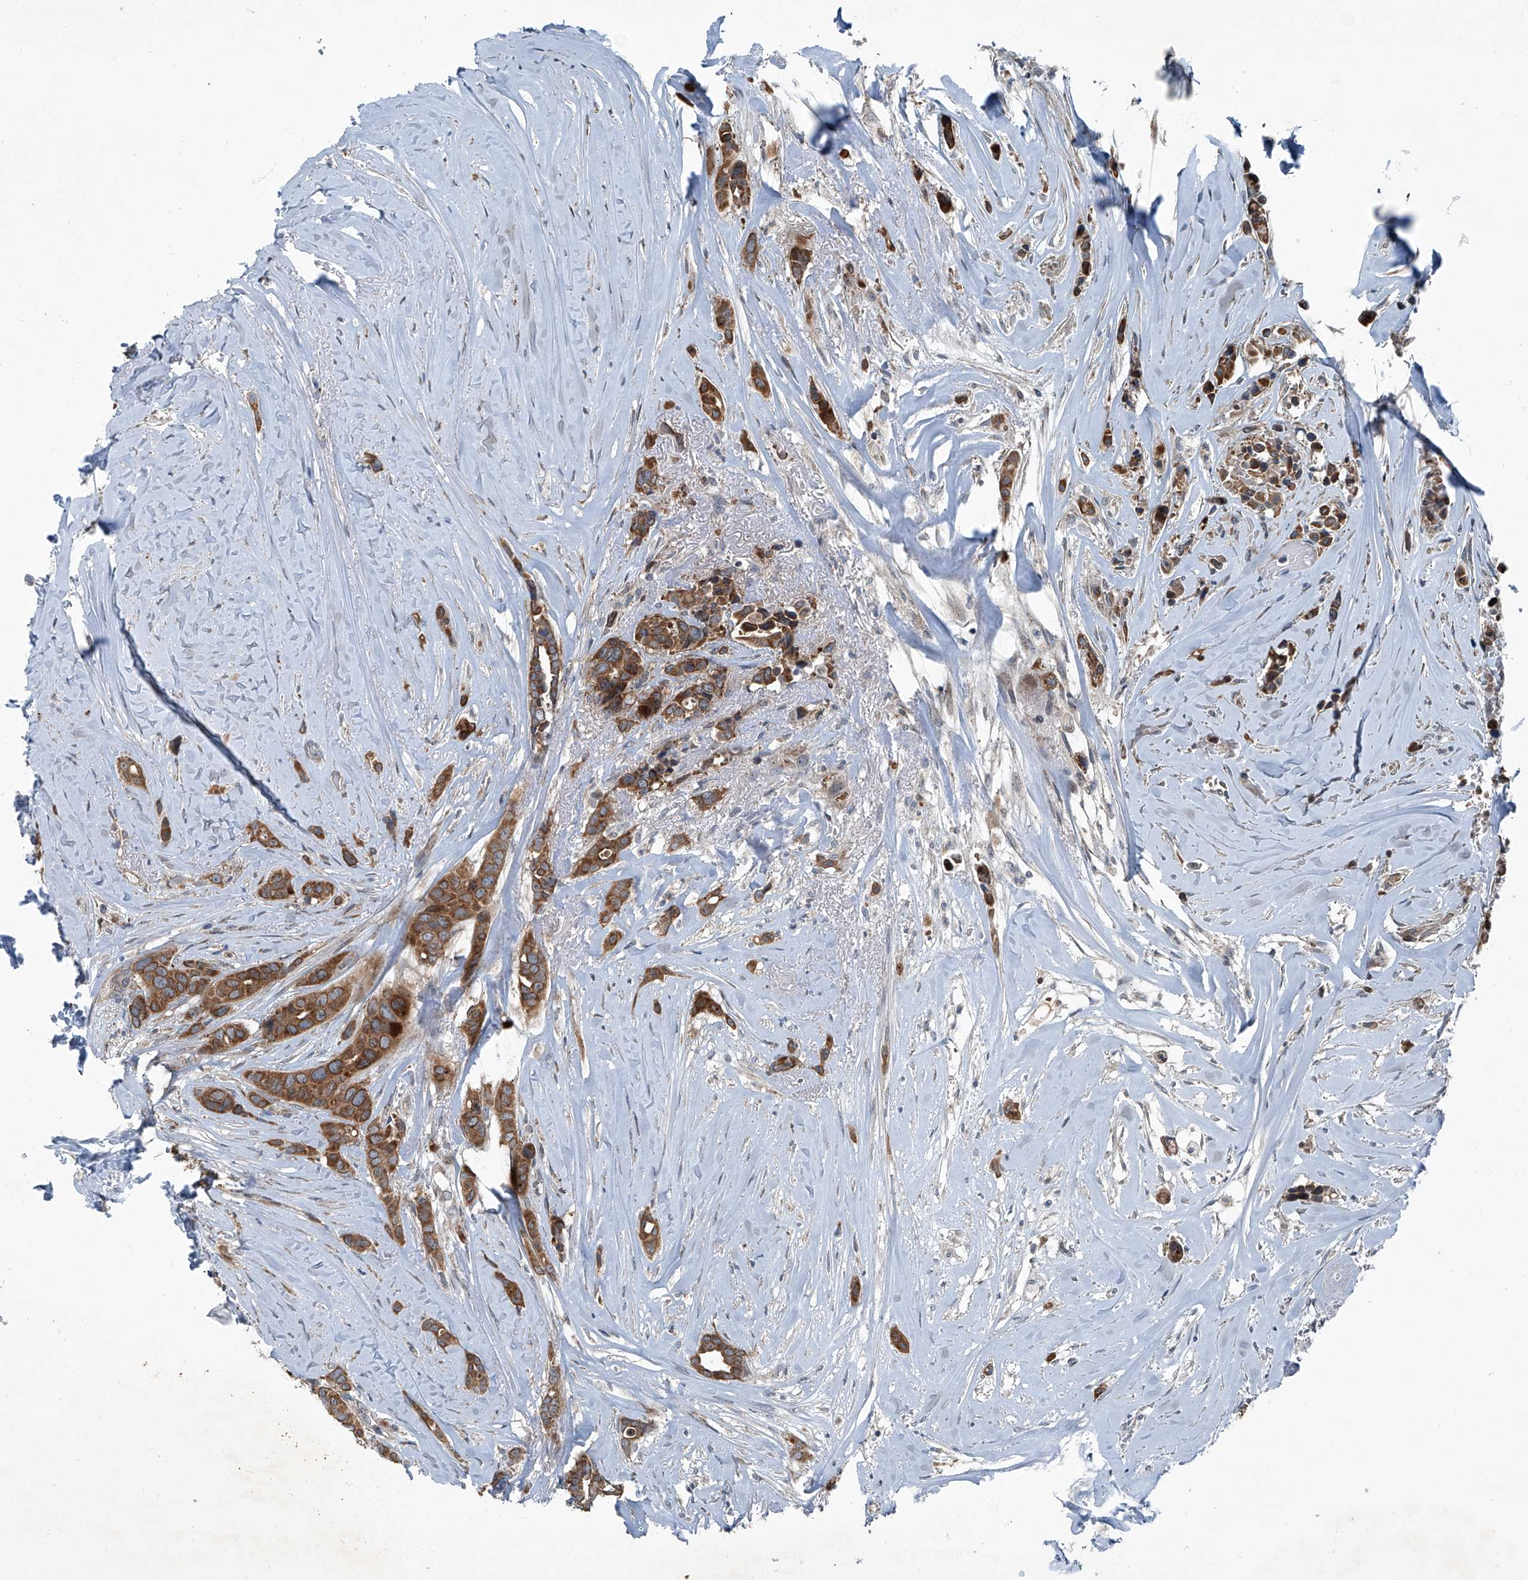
{"staining": {"intensity": "moderate", "quantity": ">75%", "location": "cytoplasmic/membranous"}, "tissue": "breast cancer", "cell_type": "Tumor cells", "image_type": "cancer", "snomed": [{"axis": "morphology", "description": "Lobular carcinoma"}, {"axis": "topography", "description": "Breast"}], "caption": "The histopathology image exhibits a brown stain indicating the presence of a protein in the cytoplasmic/membranous of tumor cells in breast cancer.", "gene": "SENP2", "patient": {"sex": "female", "age": 51}}